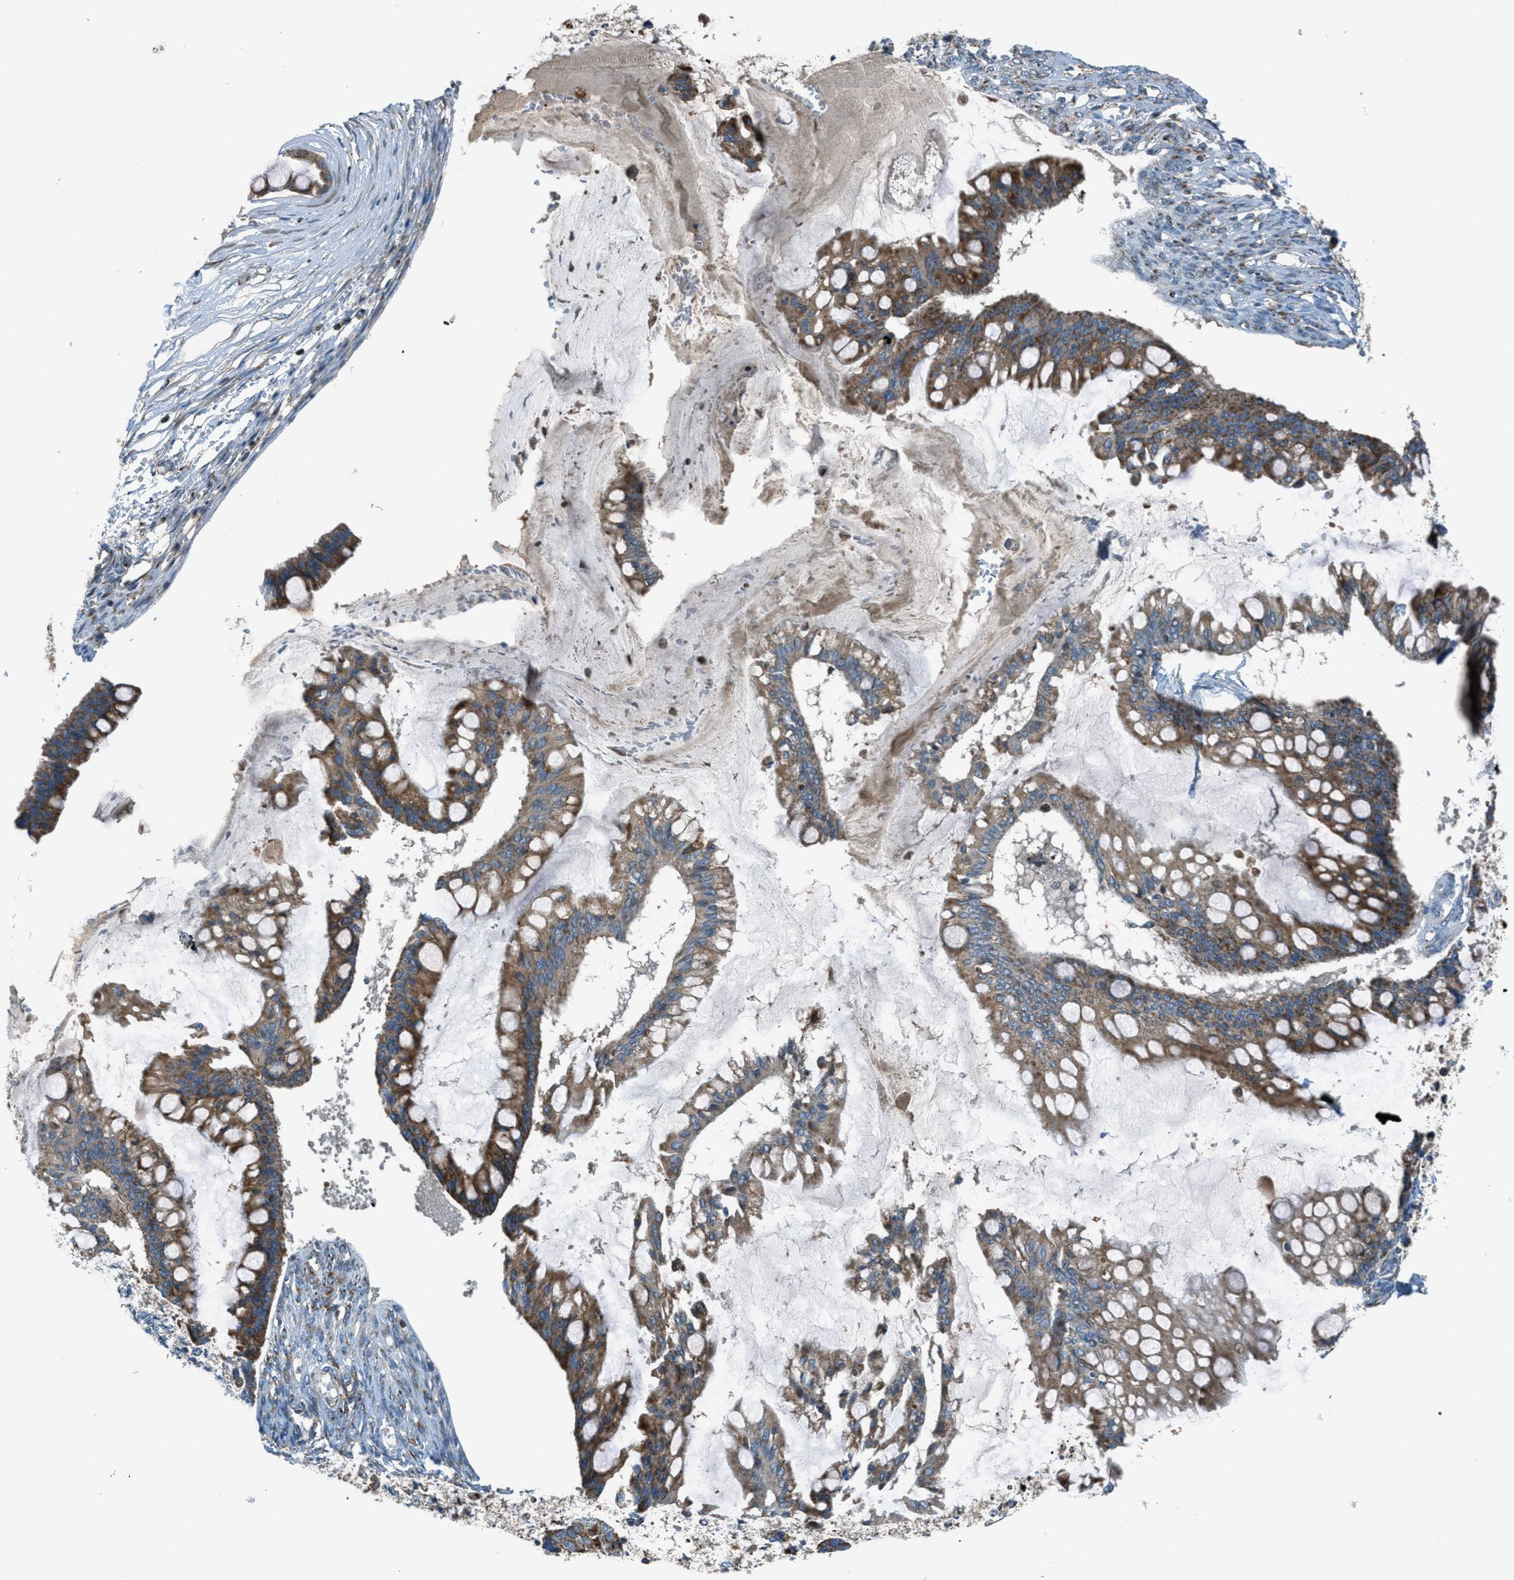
{"staining": {"intensity": "strong", "quantity": ">75%", "location": "cytoplasmic/membranous"}, "tissue": "ovarian cancer", "cell_type": "Tumor cells", "image_type": "cancer", "snomed": [{"axis": "morphology", "description": "Cystadenocarcinoma, mucinous, NOS"}, {"axis": "topography", "description": "Ovary"}], "caption": "IHC staining of mucinous cystadenocarcinoma (ovarian), which demonstrates high levels of strong cytoplasmic/membranous expression in about >75% of tumor cells indicating strong cytoplasmic/membranous protein positivity. The staining was performed using DAB (brown) for protein detection and nuclei were counterstained in hematoxylin (blue).", "gene": "BCKDK", "patient": {"sex": "female", "age": 73}}